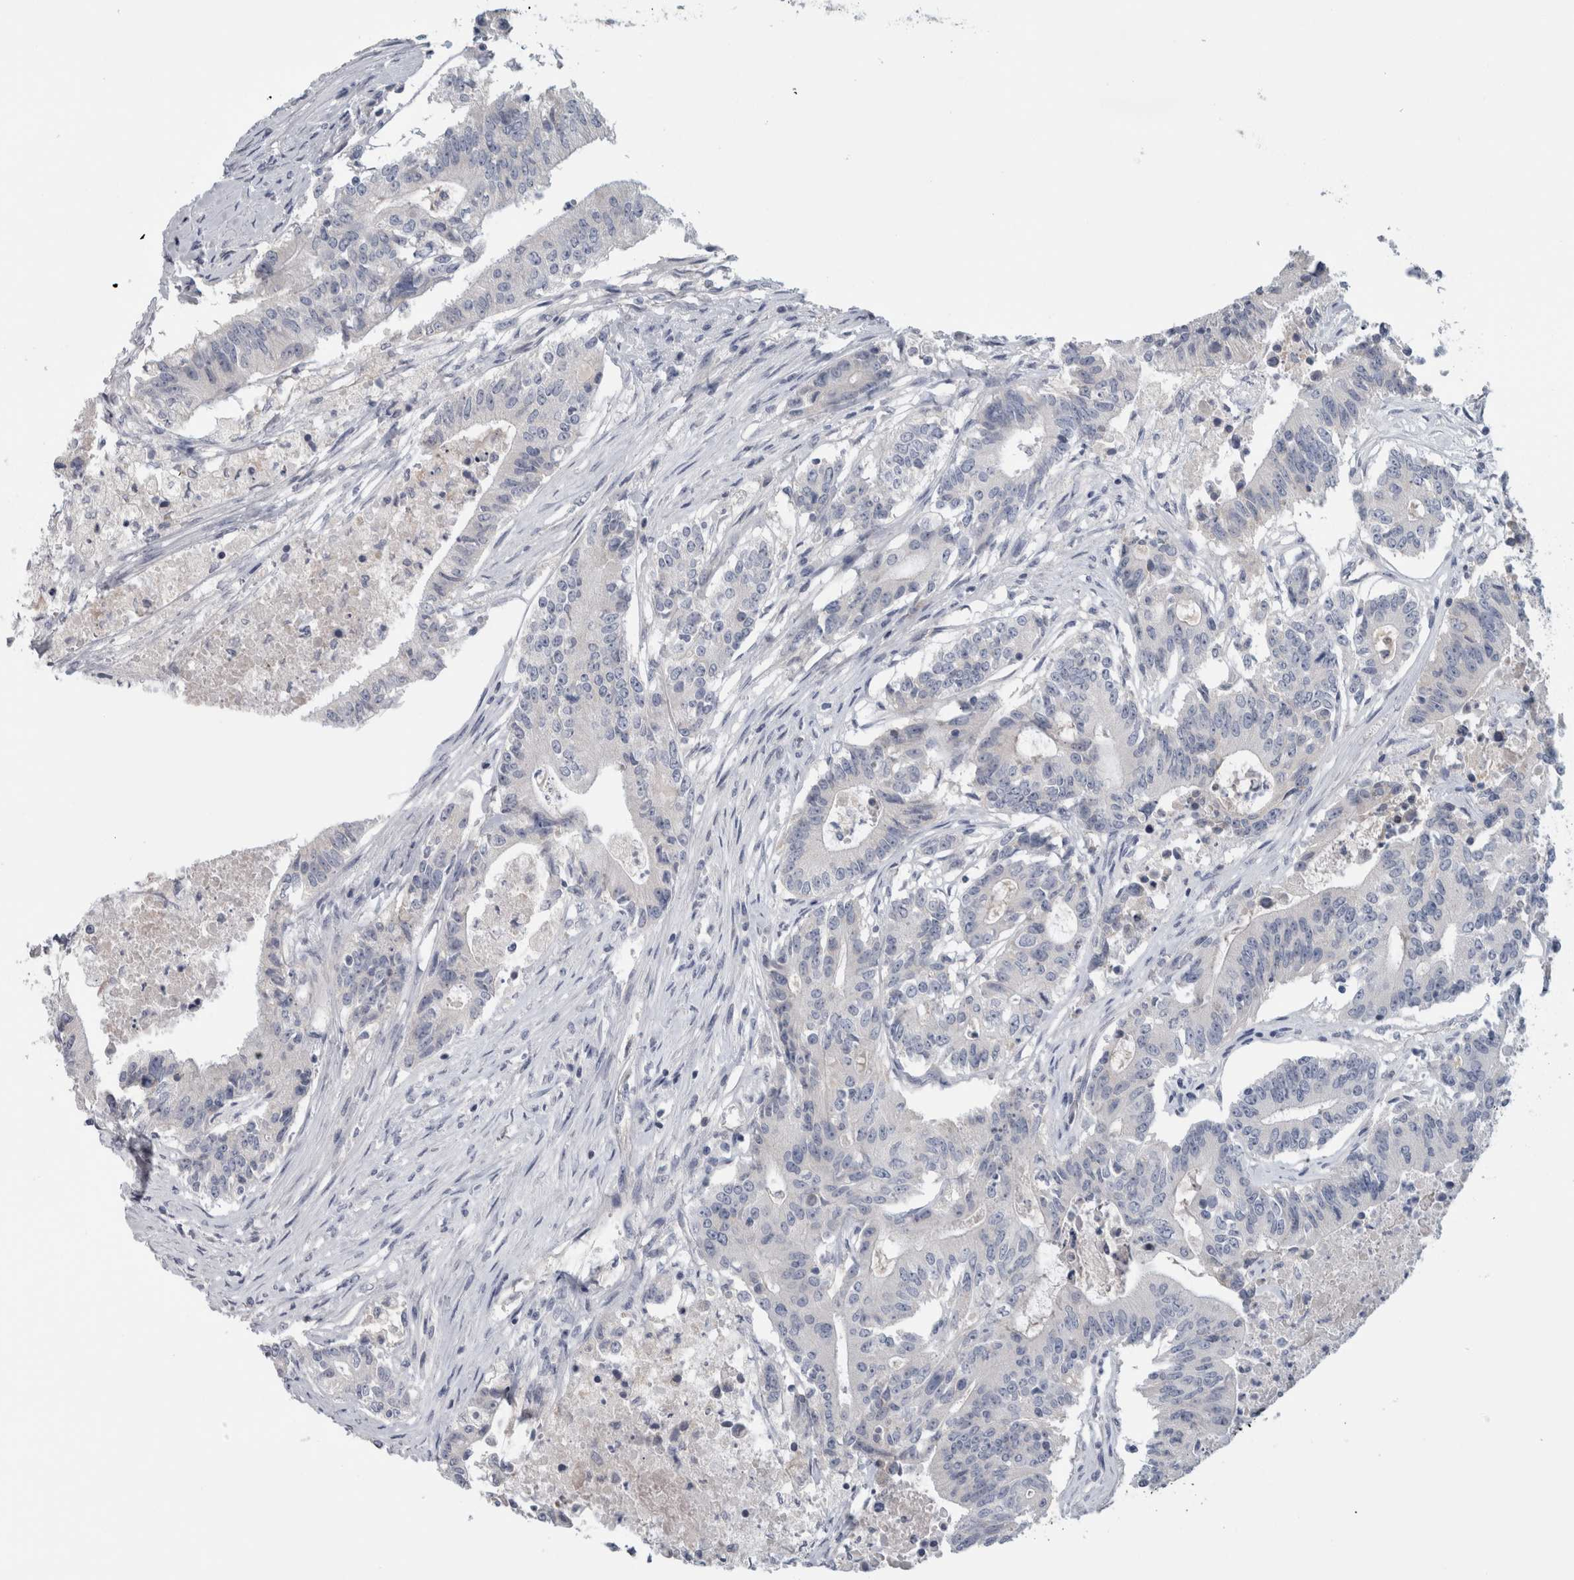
{"staining": {"intensity": "negative", "quantity": "none", "location": "none"}, "tissue": "colorectal cancer", "cell_type": "Tumor cells", "image_type": "cancer", "snomed": [{"axis": "morphology", "description": "Adenocarcinoma, NOS"}, {"axis": "topography", "description": "Colon"}], "caption": "A micrograph of human colorectal cancer is negative for staining in tumor cells. Brightfield microscopy of immunohistochemistry stained with DAB (3,3'-diaminobenzidine) (brown) and hematoxylin (blue), captured at high magnification.", "gene": "TARBP1", "patient": {"sex": "female", "age": 77}}